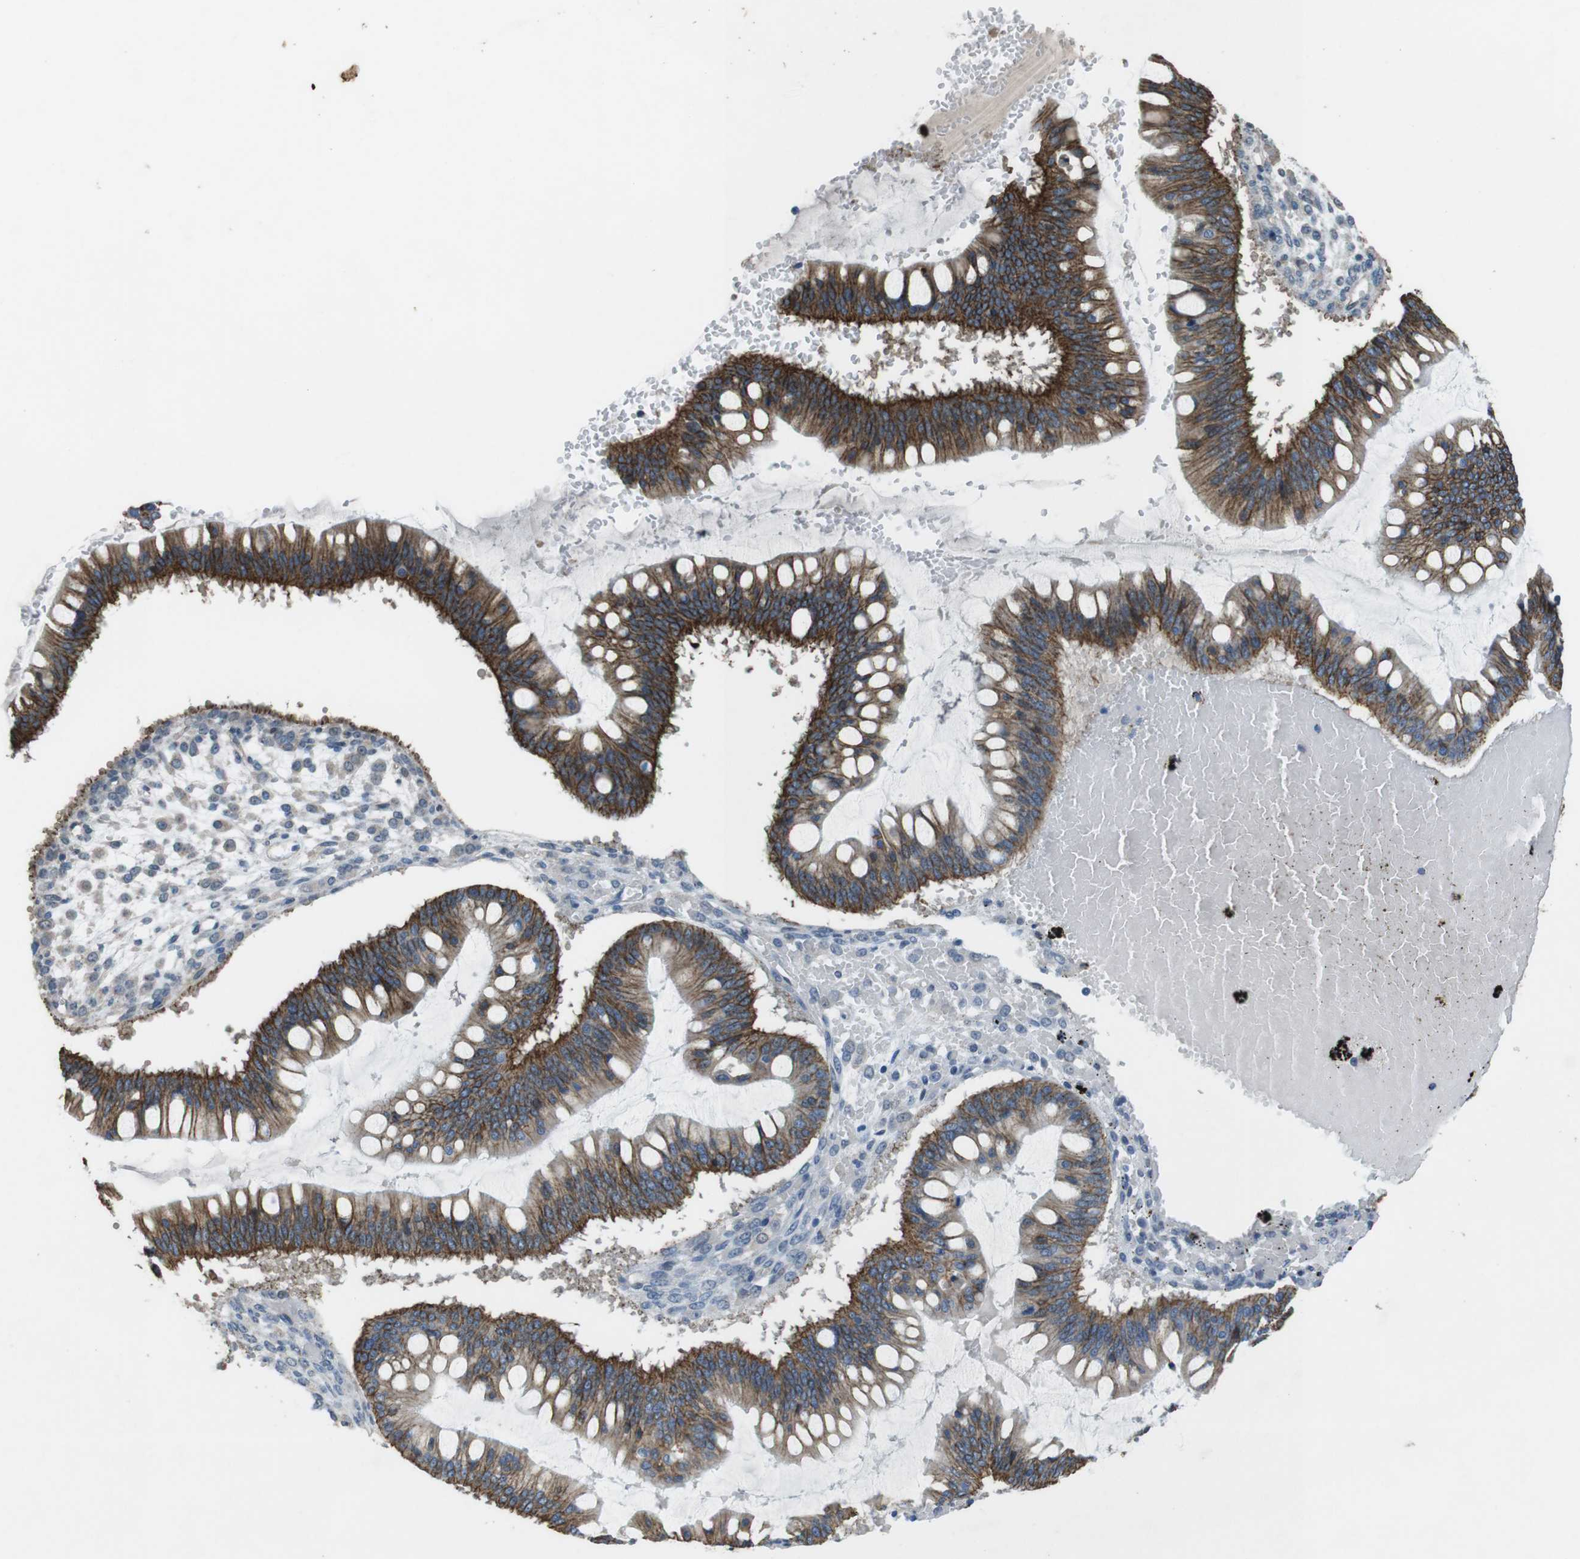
{"staining": {"intensity": "strong", "quantity": ">75%", "location": "cytoplasmic/membranous"}, "tissue": "ovarian cancer", "cell_type": "Tumor cells", "image_type": "cancer", "snomed": [{"axis": "morphology", "description": "Cystadenocarcinoma, mucinous, NOS"}, {"axis": "topography", "description": "Ovary"}], "caption": "Immunohistochemistry histopathology image of neoplastic tissue: ovarian cancer (mucinous cystadenocarcinoma) stained using immunohistochemistry reveals high levels of strong protein expression localized specifically in the cytoplasmic/membranous of tumor cells, appearing as a cytoplasmic/membranous brown color.", "gene": "CLDN7", "patient": {"sex": "female", "age": 73}}